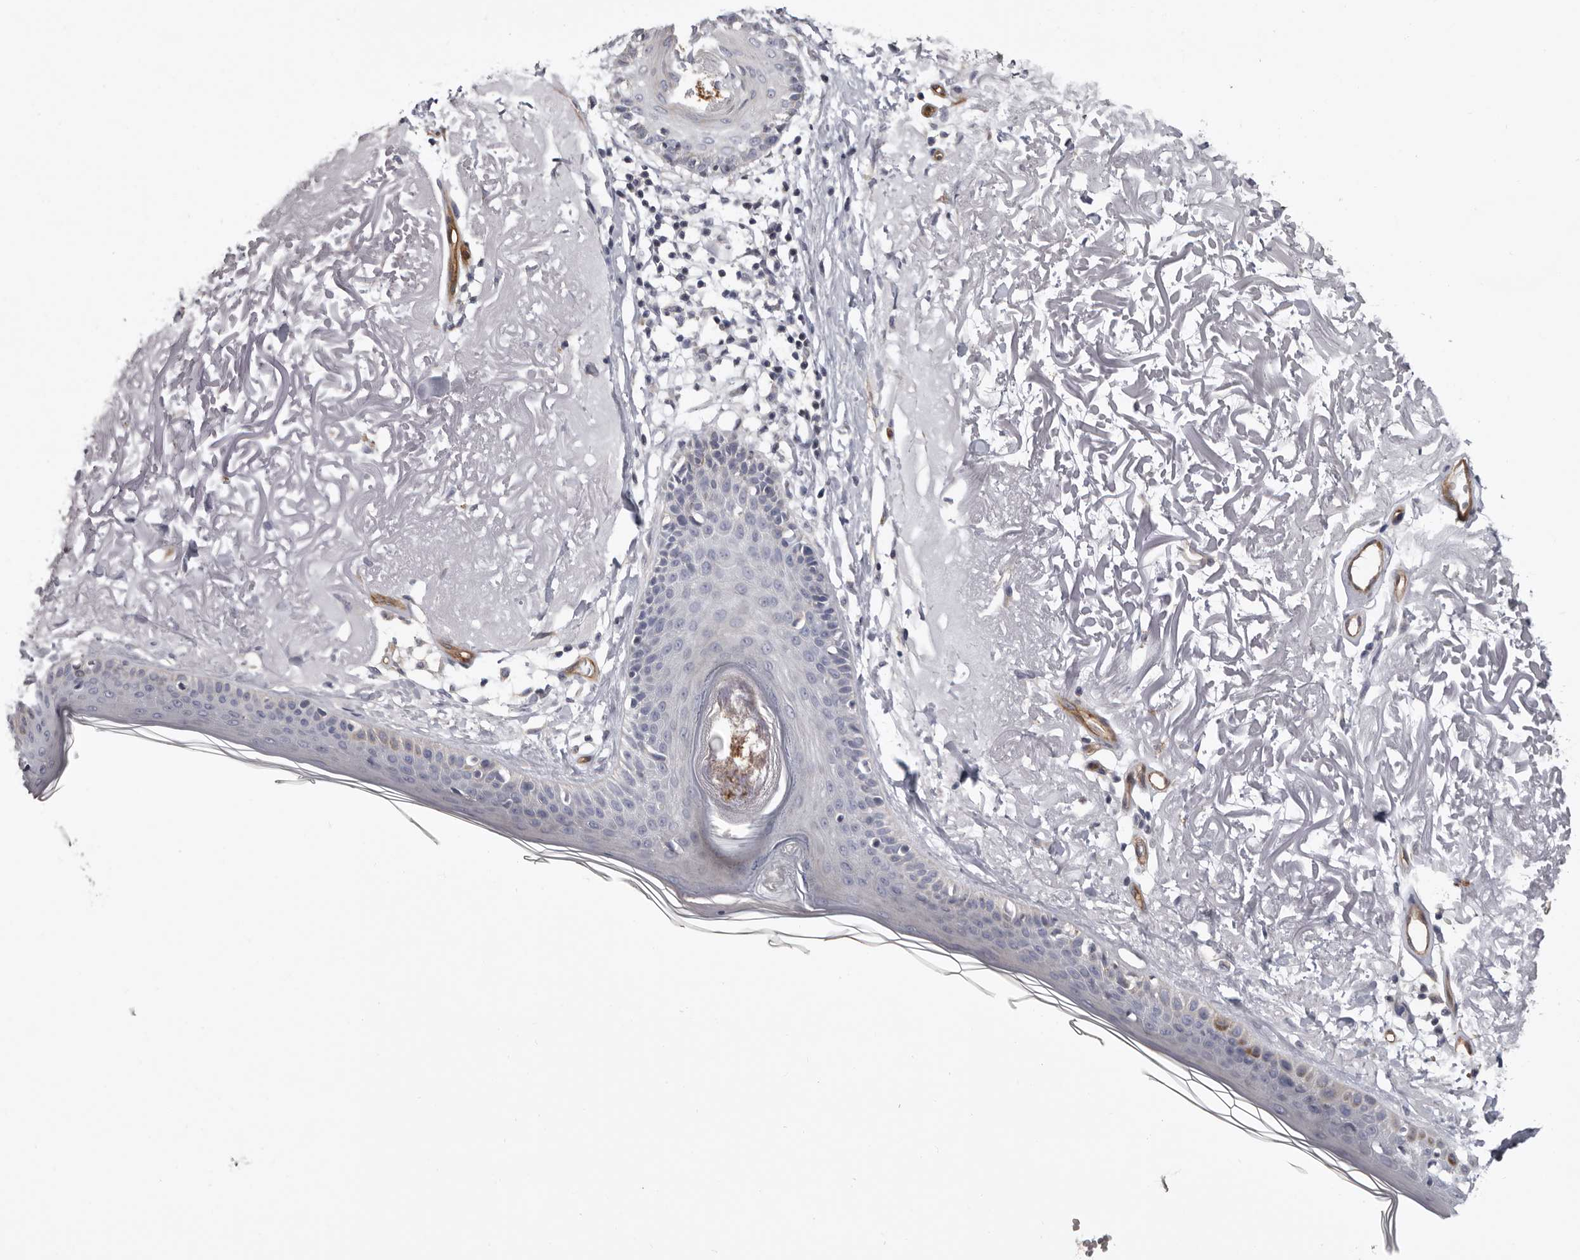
{"staining": {"intensity": "negative", "quantity": "none", "location": "none"}, "tissue": "skin", "cell_type": "Fibroblasts", "image_type": "normal", "snomed": [{"axis": "morphology", "description": "Normal tissue, NOS"}, {"axis": "topography", "description": "Skin"}, {"axis": "topography", "description": "Skeletal muscle"}], "caption": "DAB immunohistochemical staining of normal human skin demonstrates no significant positivity in fibroblasts.", "gene": "ADGRL4", "patient": {"sex": "male", "age": 83}}